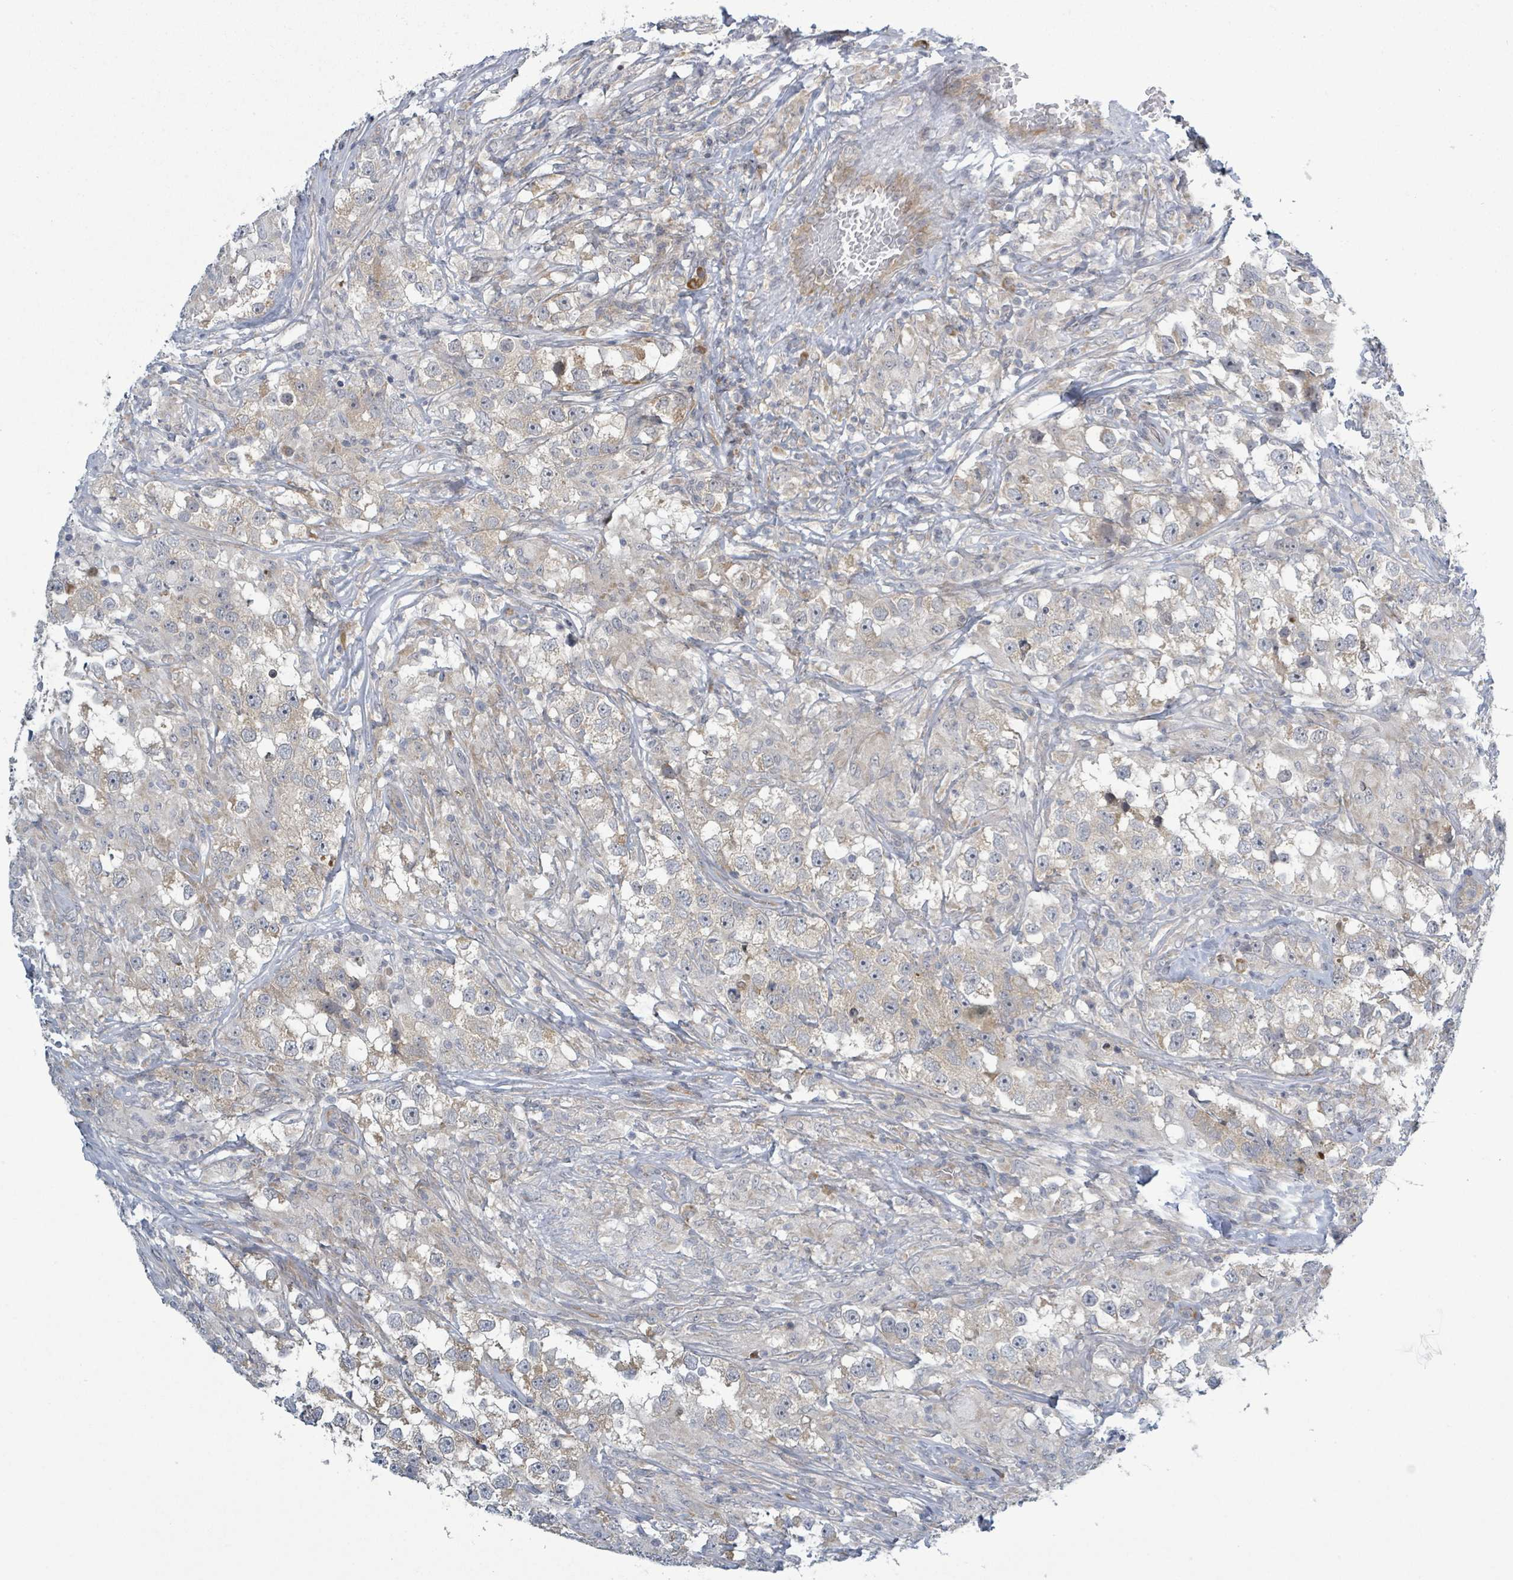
{"staining": {"intensity": "weak", "quantity": "25%-75%", "location": "cytoplasmic/membranous"}, "tissue": "testis cancer", "cell_type": "Tumor cells", "image_type": "cancer", "snomed": [{"axis": "morphology", "description": "Seminoma, NOS"}, {"axis": "topography", "description": "Testis"}], "caption": "There is low levels of weak cytoplasmic/membranous expression in tumor cells of testis cancer (seminoma), as demonstrated by immunohistochemical staining (brown color).", "gene": "RPL32", "patient": {"sex": "male", "age": 46}}